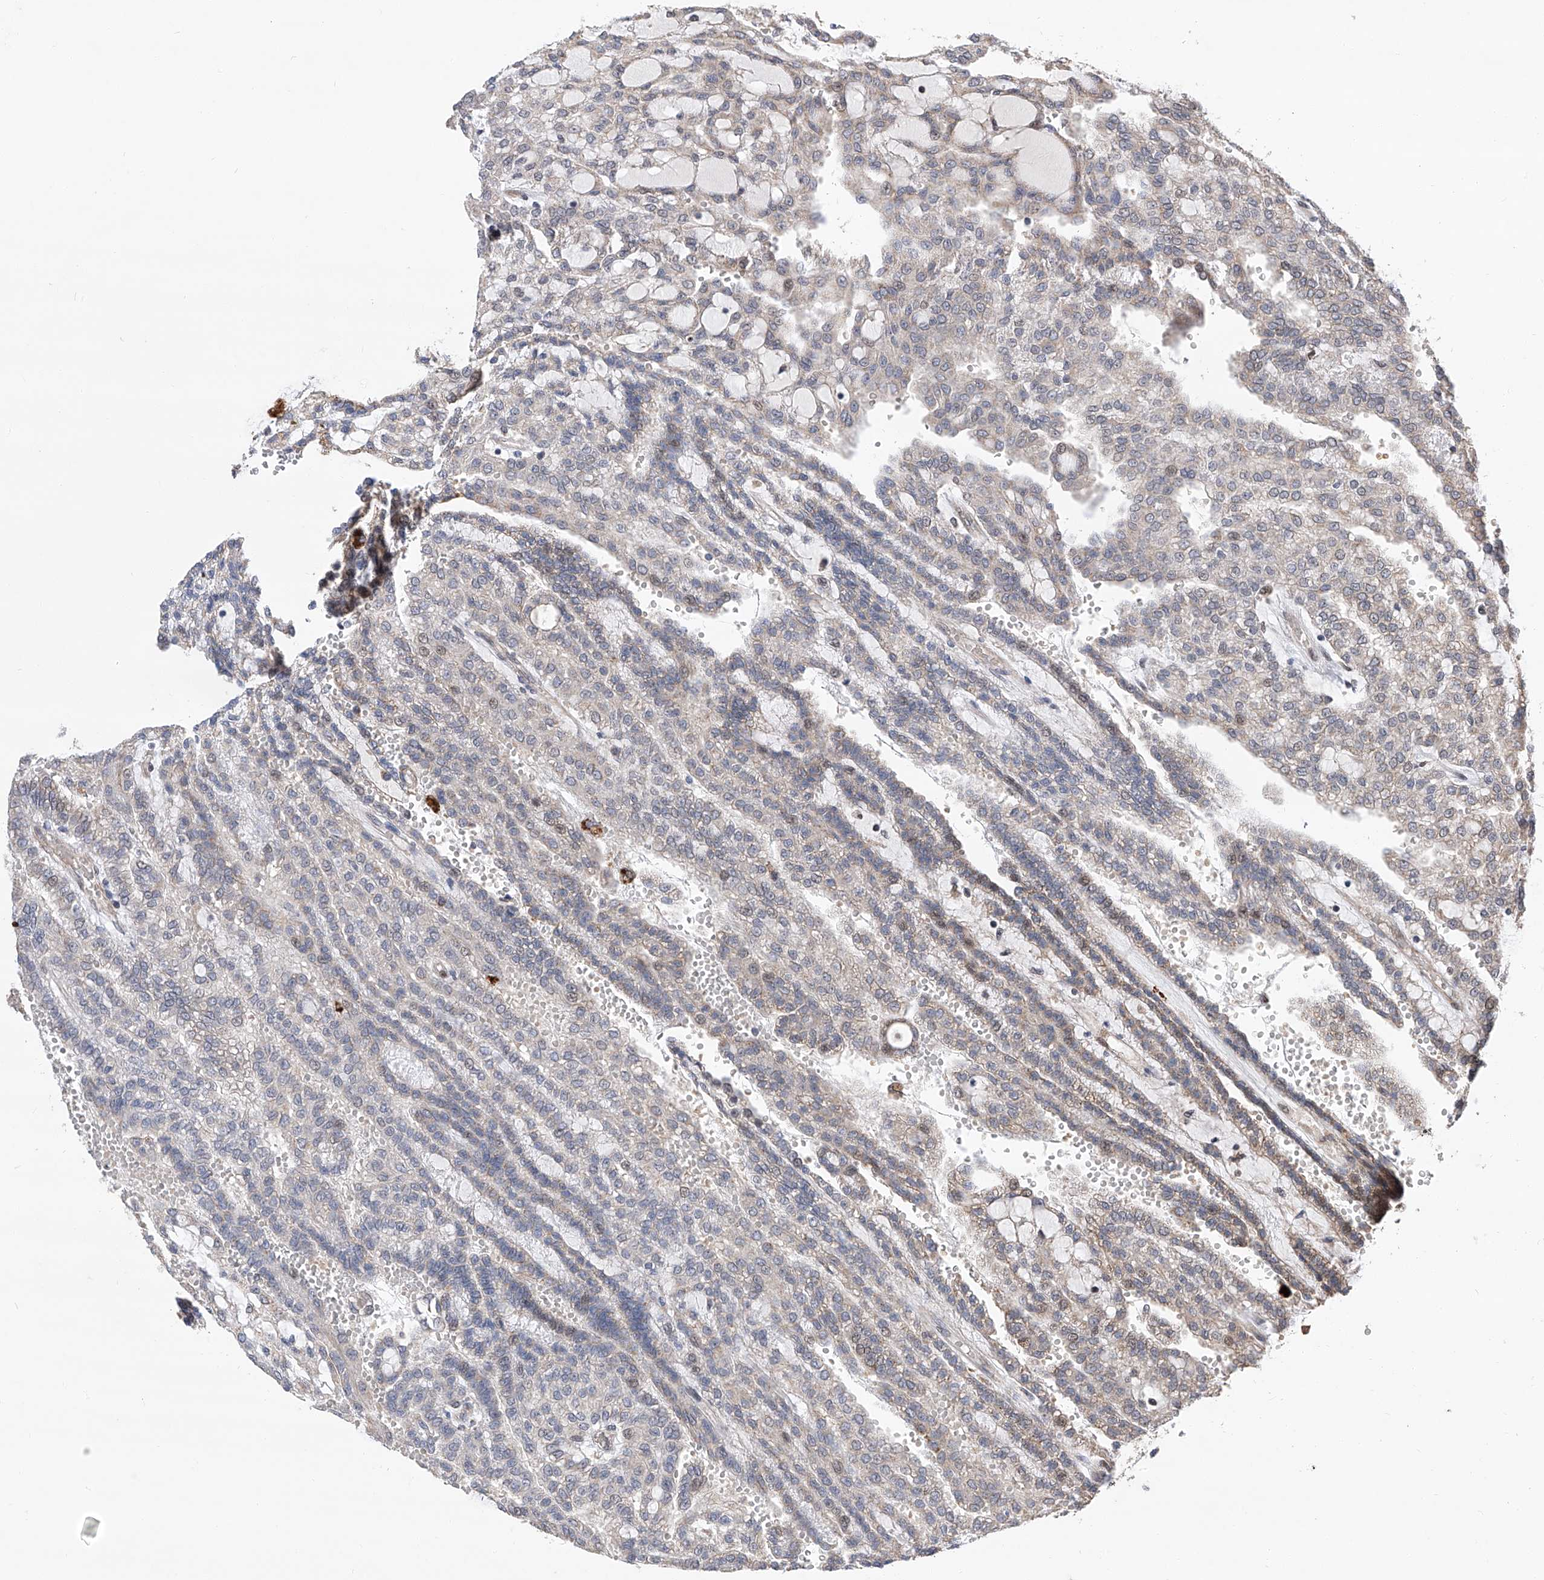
{"staining": {"intensity": "negative", "quantity": "none", "location": "none"}, "tissue": "renal cancer", "cell_type": "Tumor cells", "image_type": "cancer", "snomed": [{"axis": "morphology", "description": "Adenocarcinoma, NOS"}, {"axis": "topography", "description": "Kidney"}], "caption": "Immunohistochemistry (IHC) of human renal adenocarcinoma exhibits no expression in tumor cells.", "gene": "FARP2", "patient": {"sex": "male", "age": 63}}